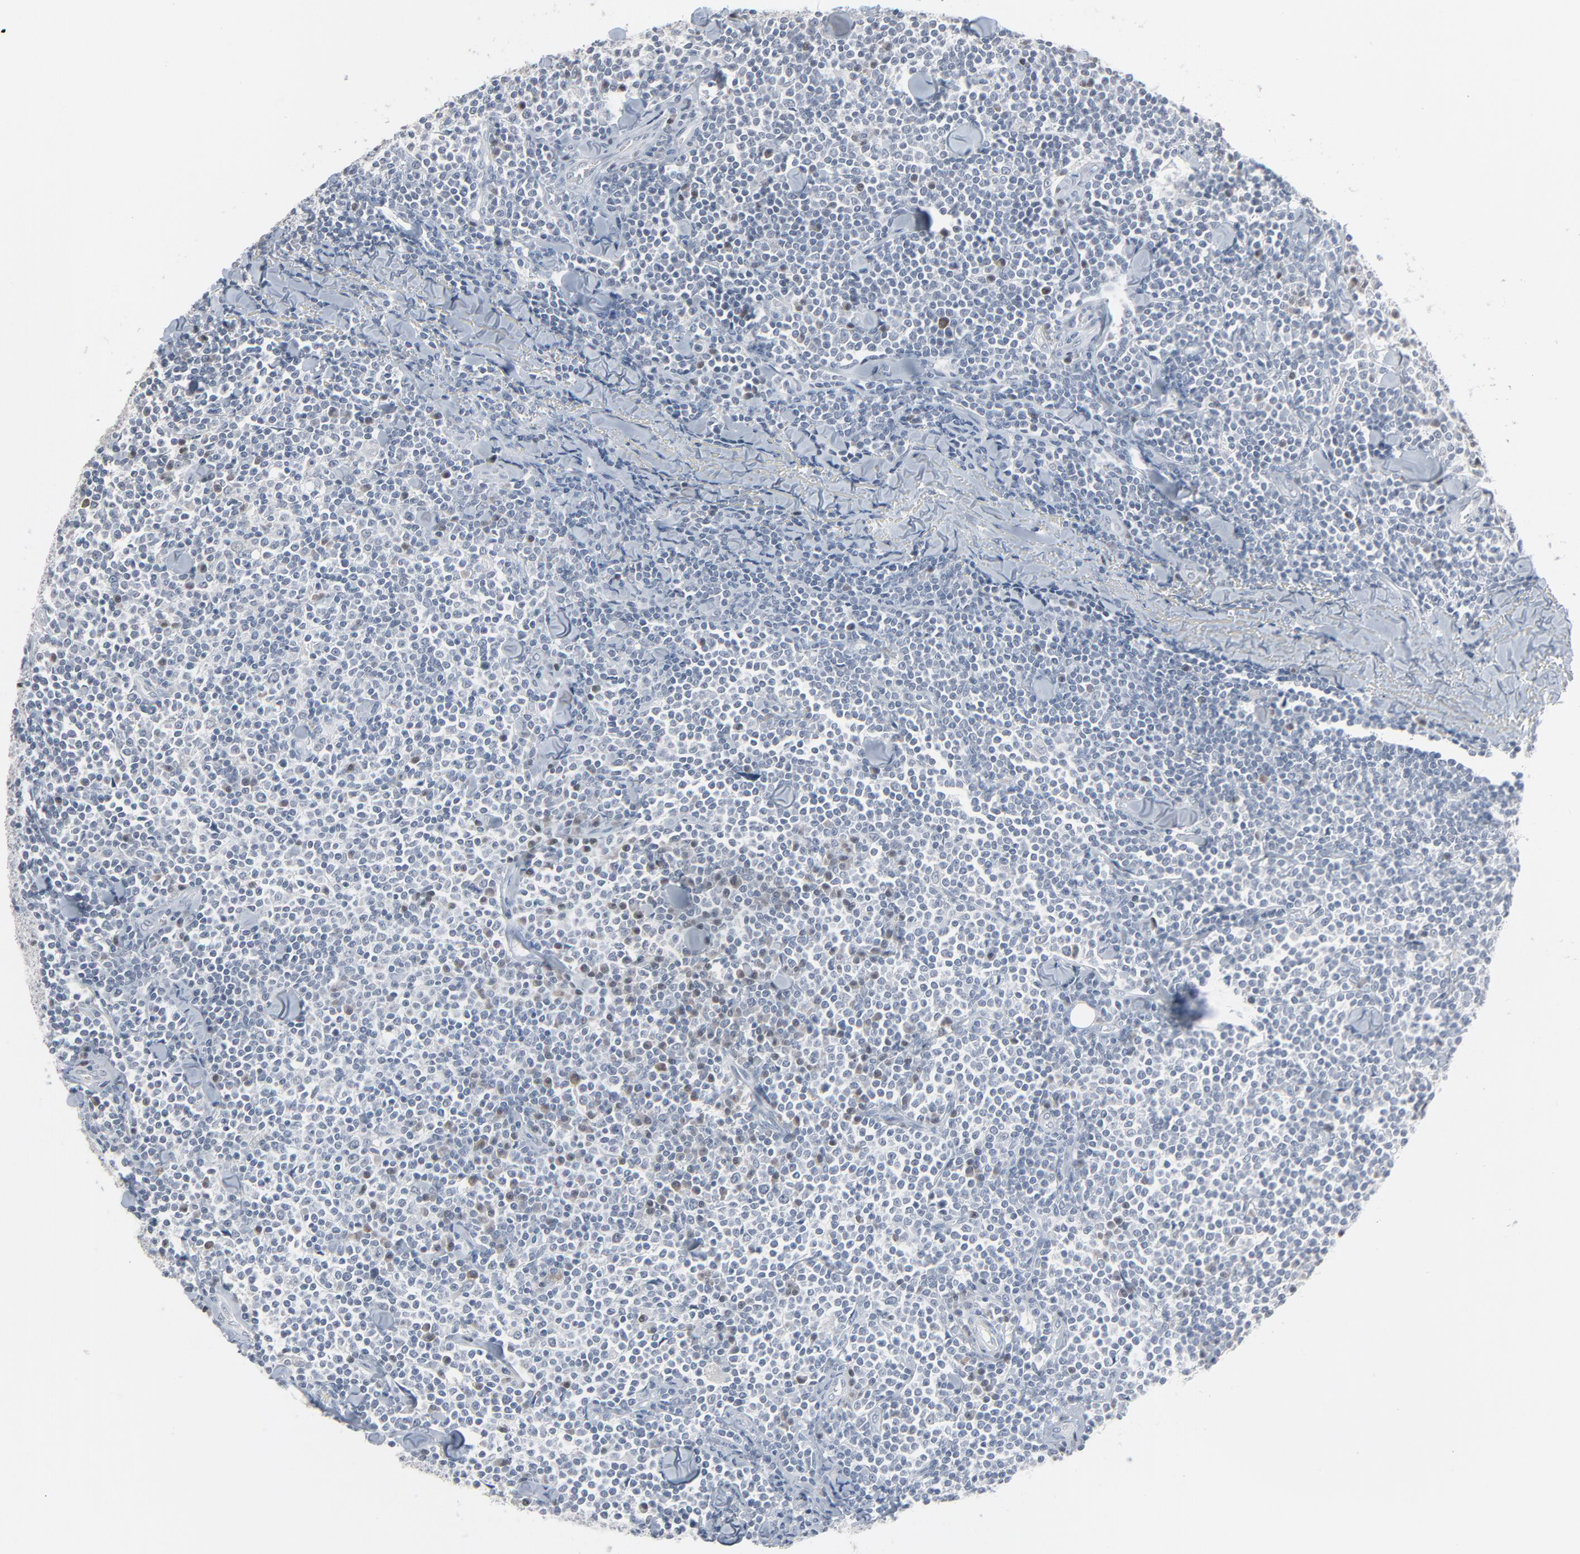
{"staining": {"intensity": "weak", "quantity": "<25%", "location": "cytoplasmic/membranous,nuclear"}, "tissue": "lymphoma", "cell_type": "Tumor cells", "image_type": "cancer", "snomed": [{"axis": "morphology", "description": "Malignant lymphoma, non-Hodgkin's type, Low grade"}, {"axis": "topography", "description": "Soft tissue"}], "caption": "Human lymphoma stained for a protein using immunohistochemistry shows no staining in tumor cells.", "gene": "SAGE1", "patient": {"sex": "male", "age": 92}}